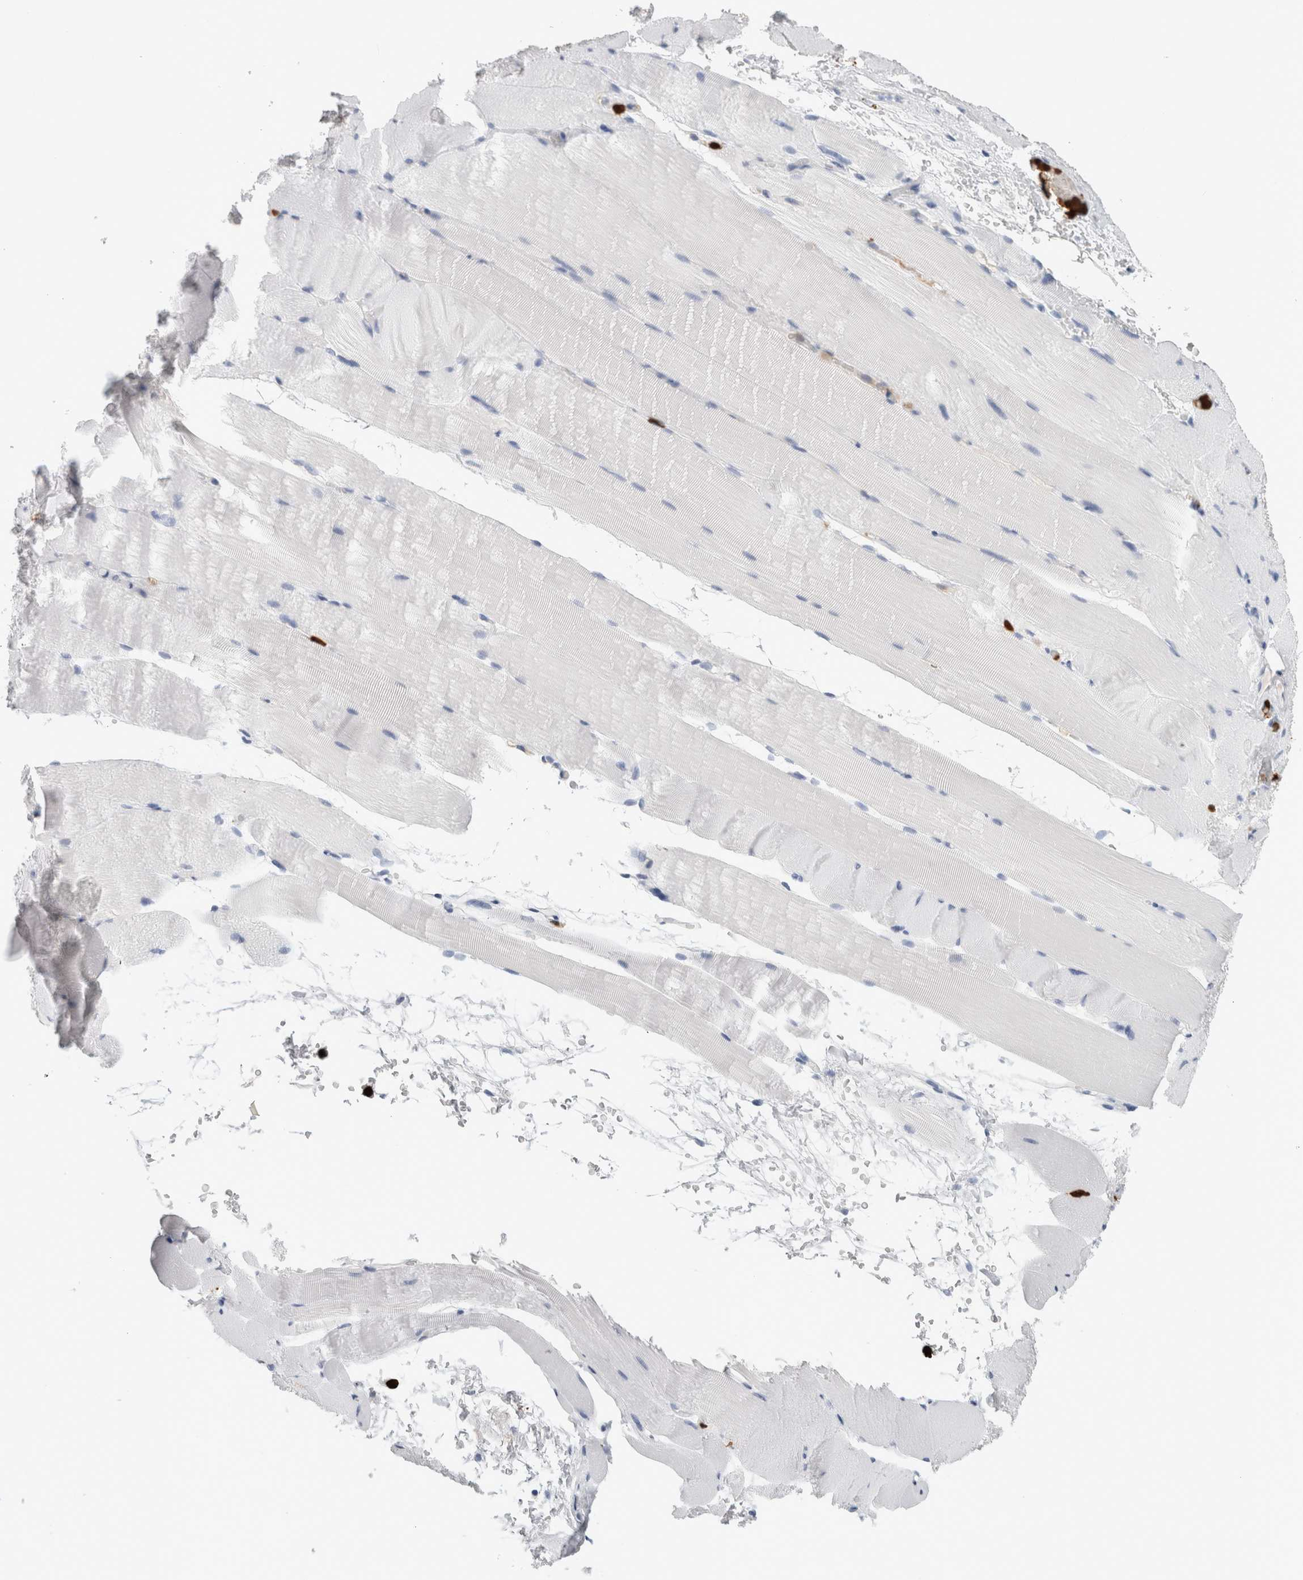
{"staining": {"intensity": "negative", "quantity": "none", "location": "none"}, "tissue": "skeletal muscle", "cell_type": "Myocytes", "image_type": "normal", "snomed": [{"axis": "morphology", "description": "Normal tissue, NOS"}, {"axis": "topography", "description": "Skeletal muscle"}, {"axis": "topography", "description": "Parathyroid gland"}], "caption": "An immunohistochemistry photomicrograph of unremarkable skeletal muscle is shown. There is no staining in myocytes of skeletal muscle. (DAB (3,3'-diaminobenzidine) IHC visualized using brightfield microscopy, high magnification).", "gene": "S100A8", "patient": {"sex": "female", "age": 37}}